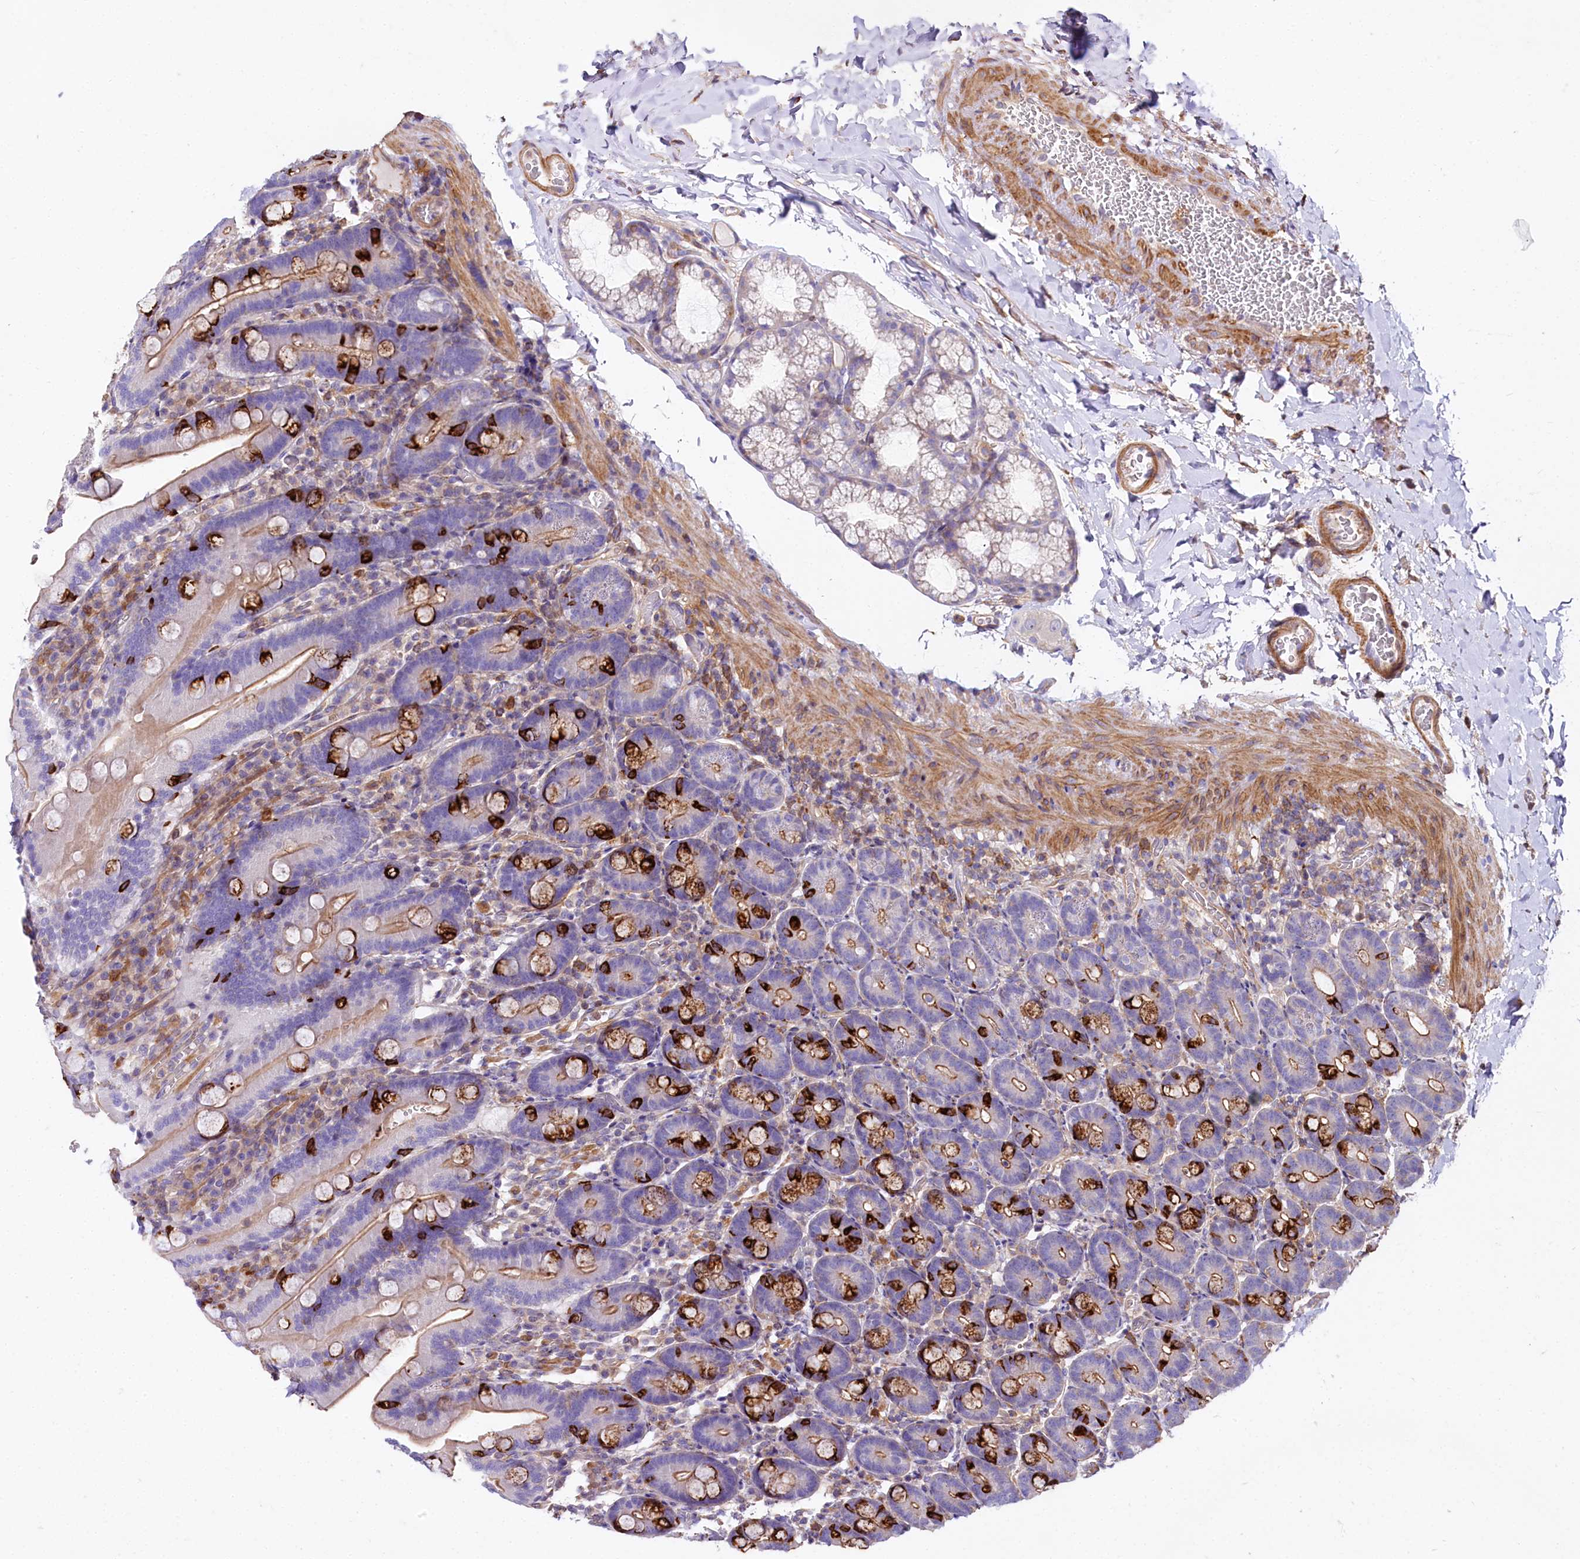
{"staining": {"intensity": "strong", "quantity": "<25%", "location": "cytoplasmic/membranous"}, "tissue": "duodenum", "cell_type": "Glandular cells", "image_type": "normal", "snomed": [{"axis": "morphology", "description": "Normal tissue, NOS"}, {"axis": "topography", "description": "Duodenum"}], "caption": "This is a micrograph of IHC staining of unremarkable duodenum, which shows strong expression in the cytoplasmic/membranous of glandular cells.", "gene": "FCHSD2", "patient": {"sex": "female", "age": 62}}